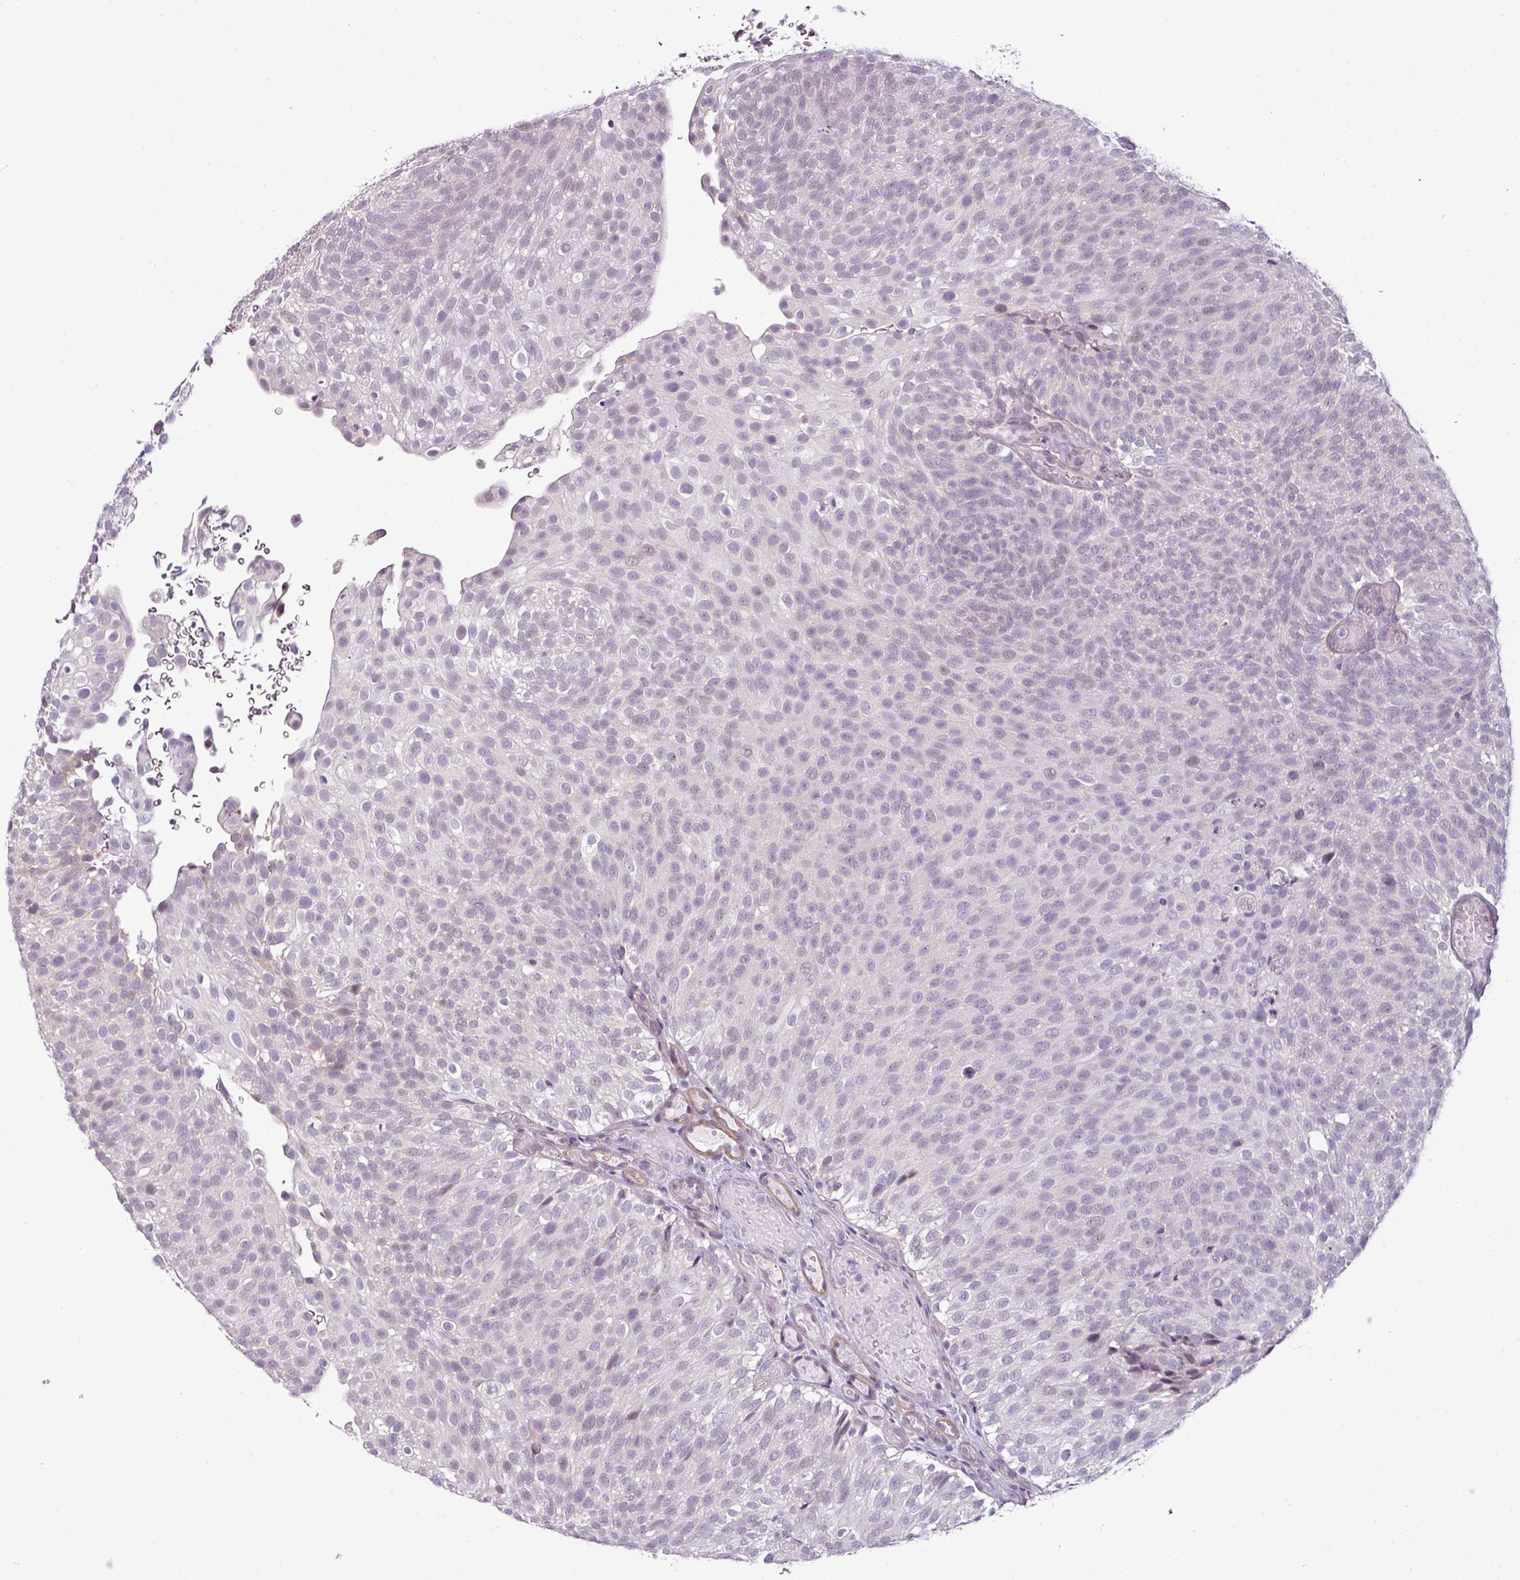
{"staining": {"intensity": "negative", "quantity": "none", "location": "none"}, "tissue": "urothelial cancer", "cell_type": "Tumor cells", "image_type": "cancer", "snomed": [{"axis": "morphology", "description": "Urothelial carcinoma, Low grade"}, {"axis": "topography", "description": "Urinary bladder"}], "caption": "Tumor cells are negative for brown protein staining in urothelial carcinoma (low-grade). The staining is performed using DAB brown chromogen with nuclei counter-stained in using hematoxylin.", "gene": "OR52D1", "patient": {"sex": "male", "age": 78}}